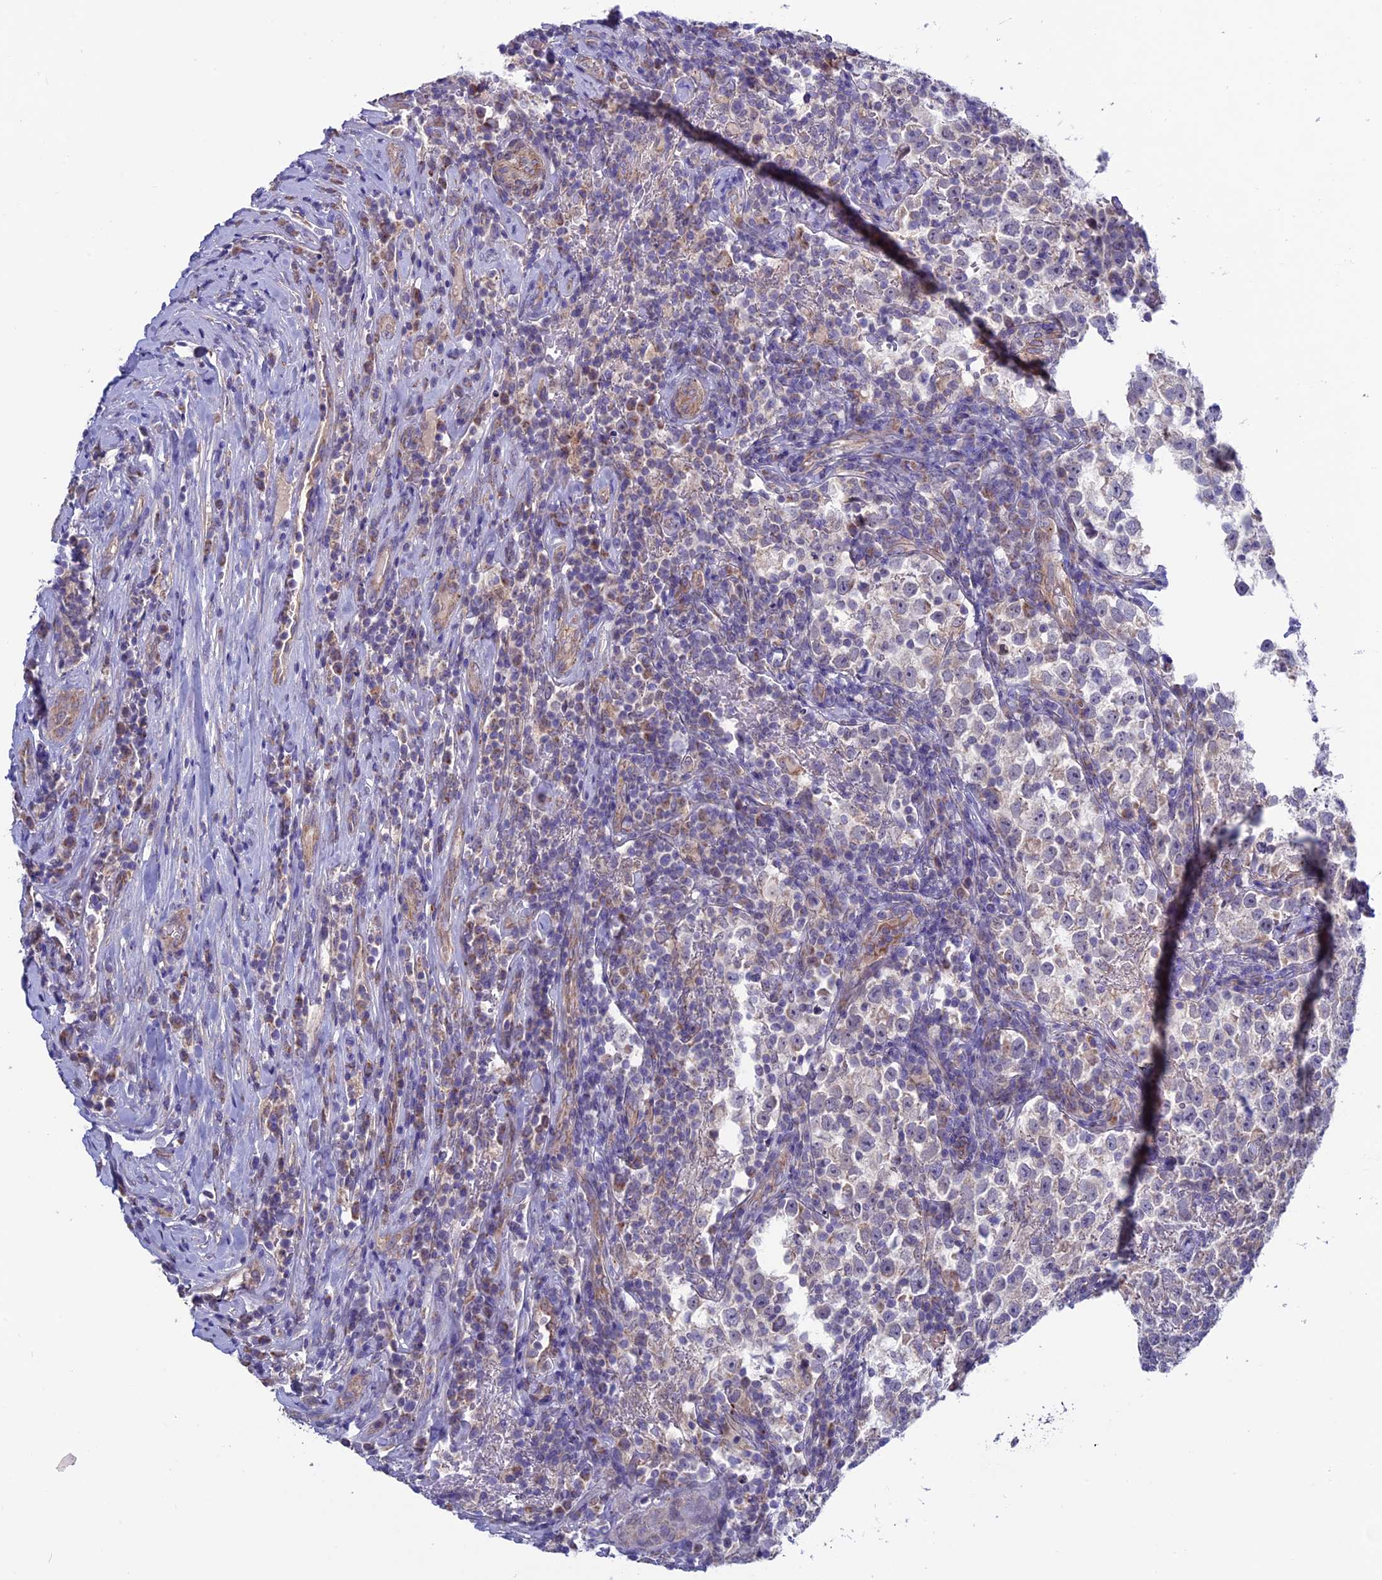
{"staining": {"intensity": "negative", "quantity": "none", "location": "none"}, "tissue": "testis cancer", "cell_type": "Tumor cells", "image_type": "cancer", "snomed": [{"axis": "morphology", "description": "Normal tissue, NOS"}, {"axis": "morphology", "description": "Seminoma, NOS"}, {"axis": "topography", "description": "Testis"}], "caption": "Protein analysis of testis cancer (seminoma) reveals no significant expression in tumor cells.", "gene": "ETFDH", "patient": {"sex": "male", "age": 43}}